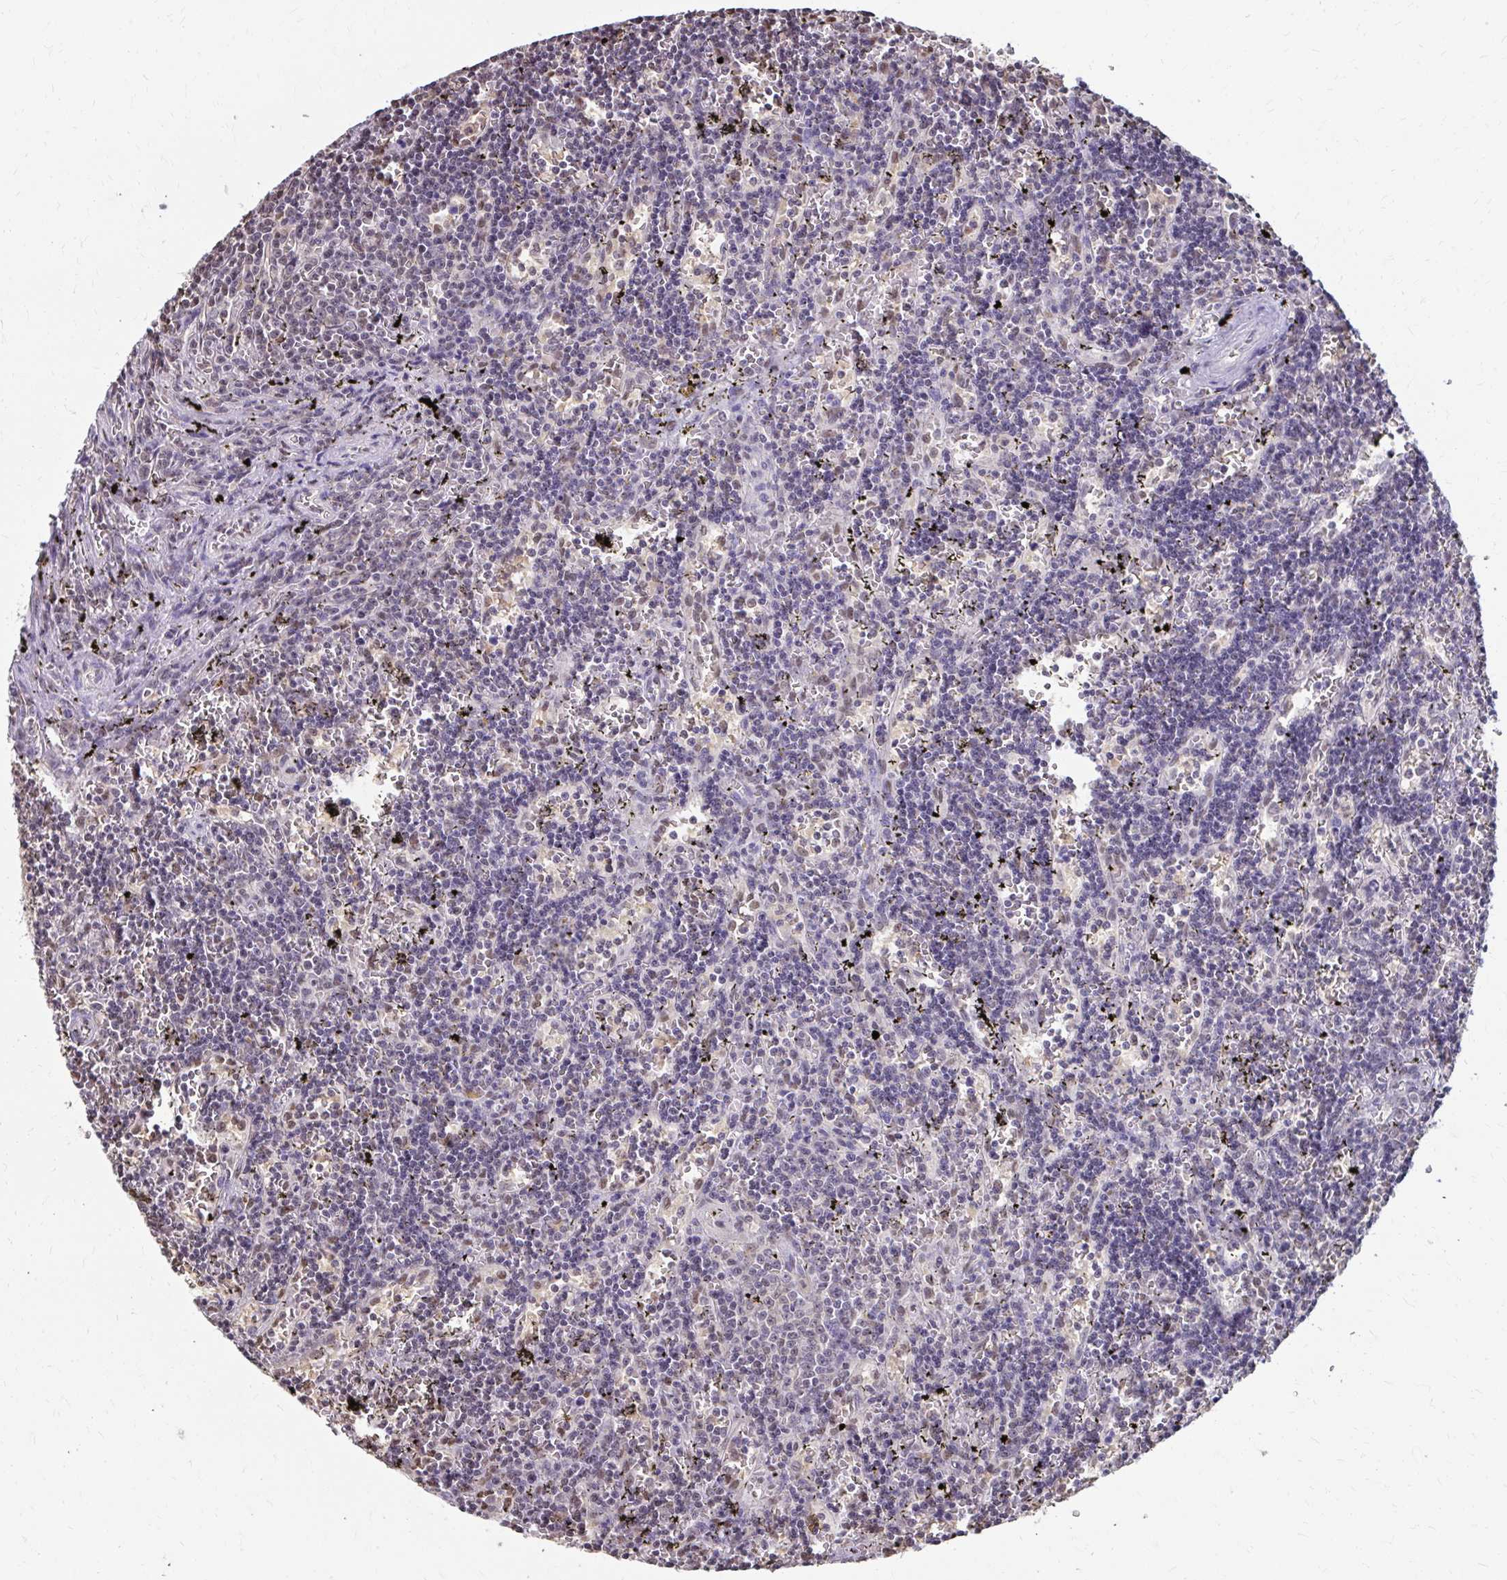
{"staining": {"intensity": "negative", "quantity": "none", "location": "none"}, "tissue": "lymphoma", "cell_type": "Tumor cells", "image_type": "cancer", "snomed": [{"axis": "morphology", "description": "Malignant lymphoma, non-Hodgkin's type, Low grade"}, {"axis": "topography", "description": "Spleen"}], "caption": "This is an immunohistochemistry histopathology image of human lymphoma. There is no positivity in tumor cells.", "gene": "ING4", "patient": {"sex": "male", "age": 60}}